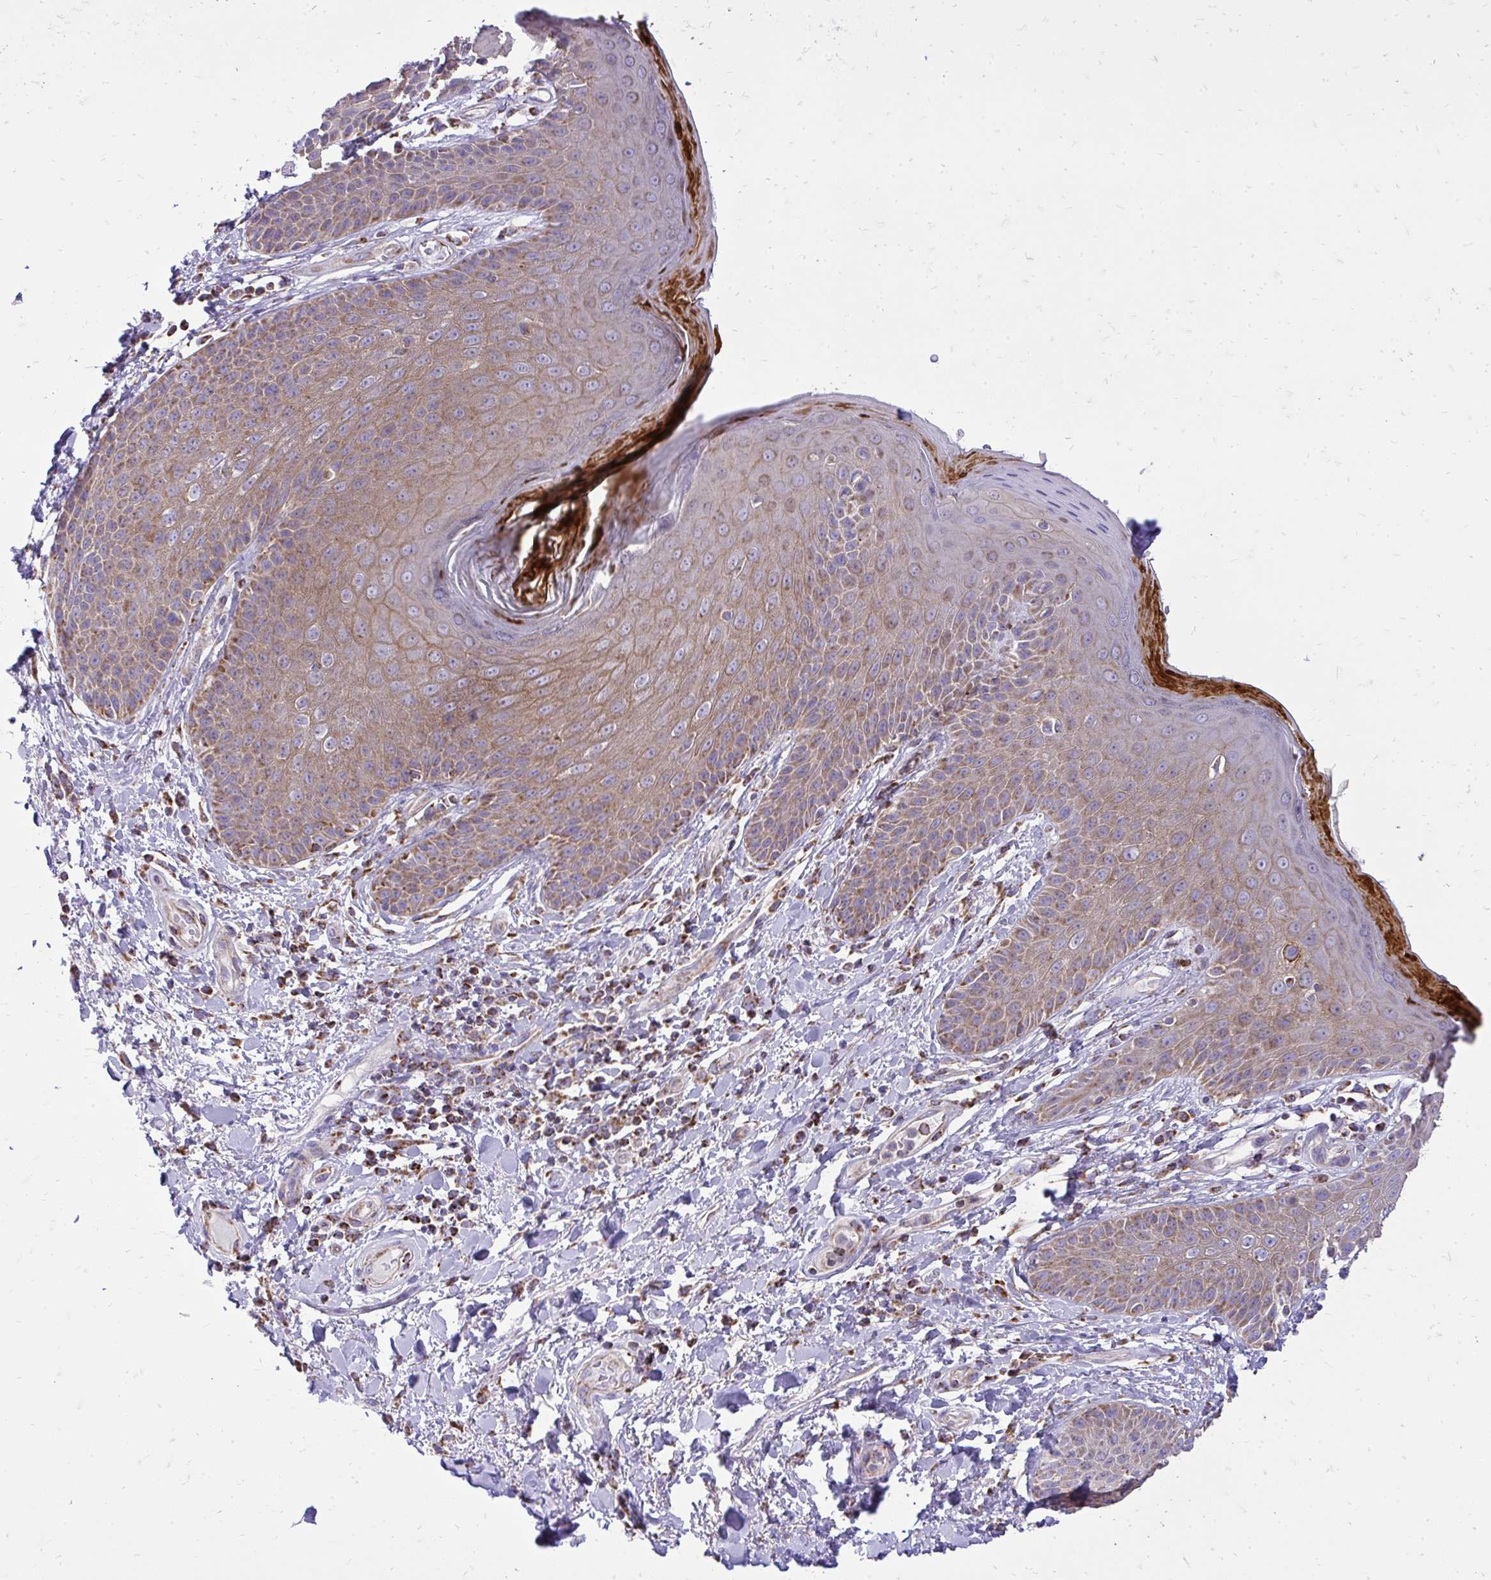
{"staining": {"intensity": "strong", "quantity": "<25%", "location": "cytoplasmic/membranous"}, "tissue": "skin", "cell_type": "Epidermal cells", "image_type": "normal", "snomed": [{"axis": "morphology", "description": "Normal tissue, NOS"}, {"axis": "topography", "description": "Anal"}, {"axis": "topography", "description": "Peripheral nerve tissue"}], "caption": "Immunohistochemical staining of normal skin shows strong cytoplasmic/membranous protein staining in approximately <25% of epidermal cells.", "gene": "SPTBN2", "patient": {"sex": "male", "age": 51}}